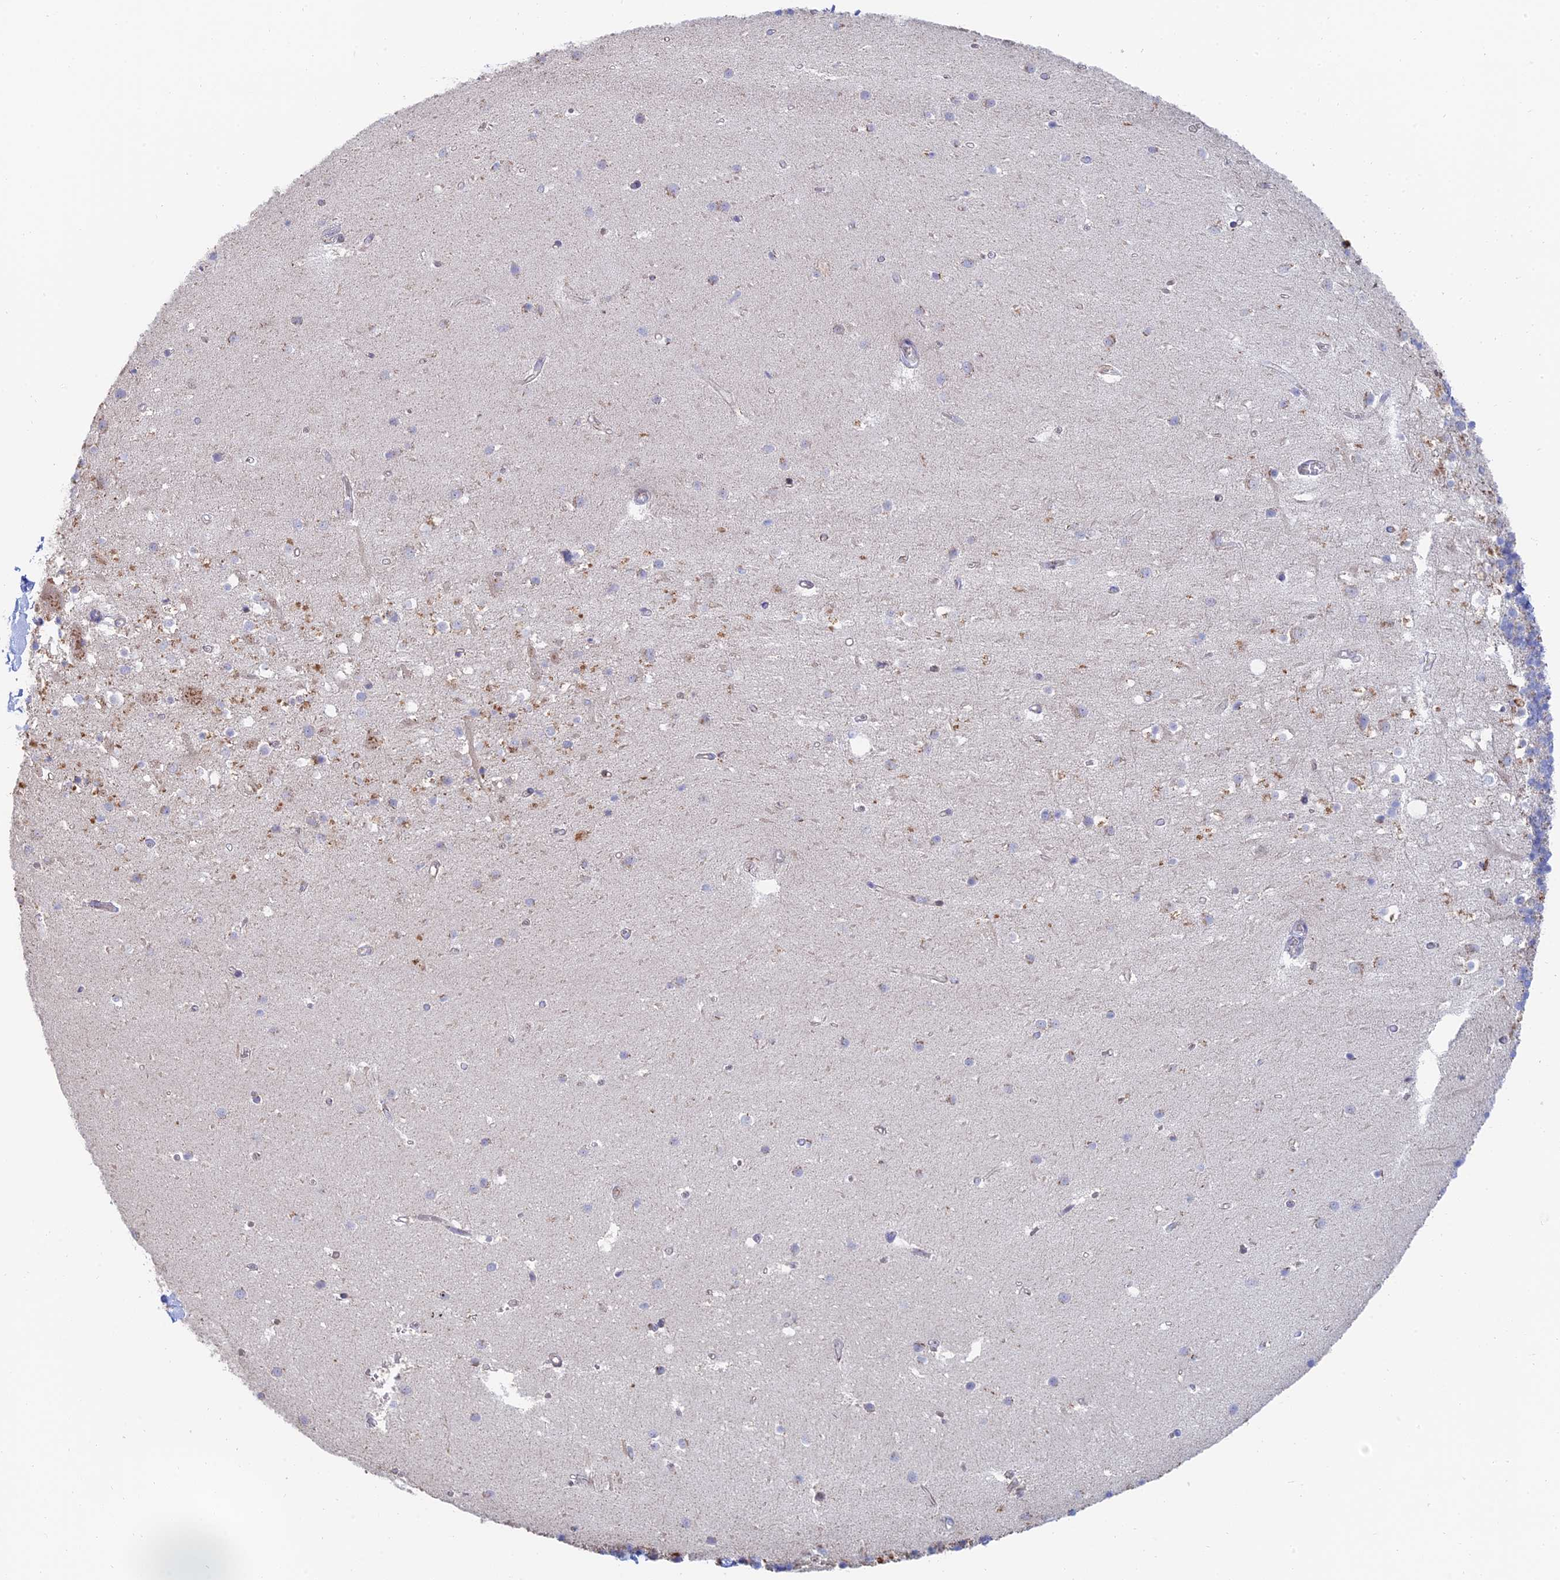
{"staining": {"intensity": "weak", "quantity": "<25%", "location": "cytoplasmic/membranous"}, "tissue": "cerebellum", "cell_type": "Cells in granular layer", "image_type": "normal", "snomed": [{"axis": "morphology", "description": "Normal tissue, NOS"}, {"axis": "topography", "description": "Cerebellum"}], "caption": "The IHC photomicrograph has no significant positivity in cells in granular layer of cerebellum.", "gene": "ENSG00000267561", "patient": {"sex": "male", "age": 54}}